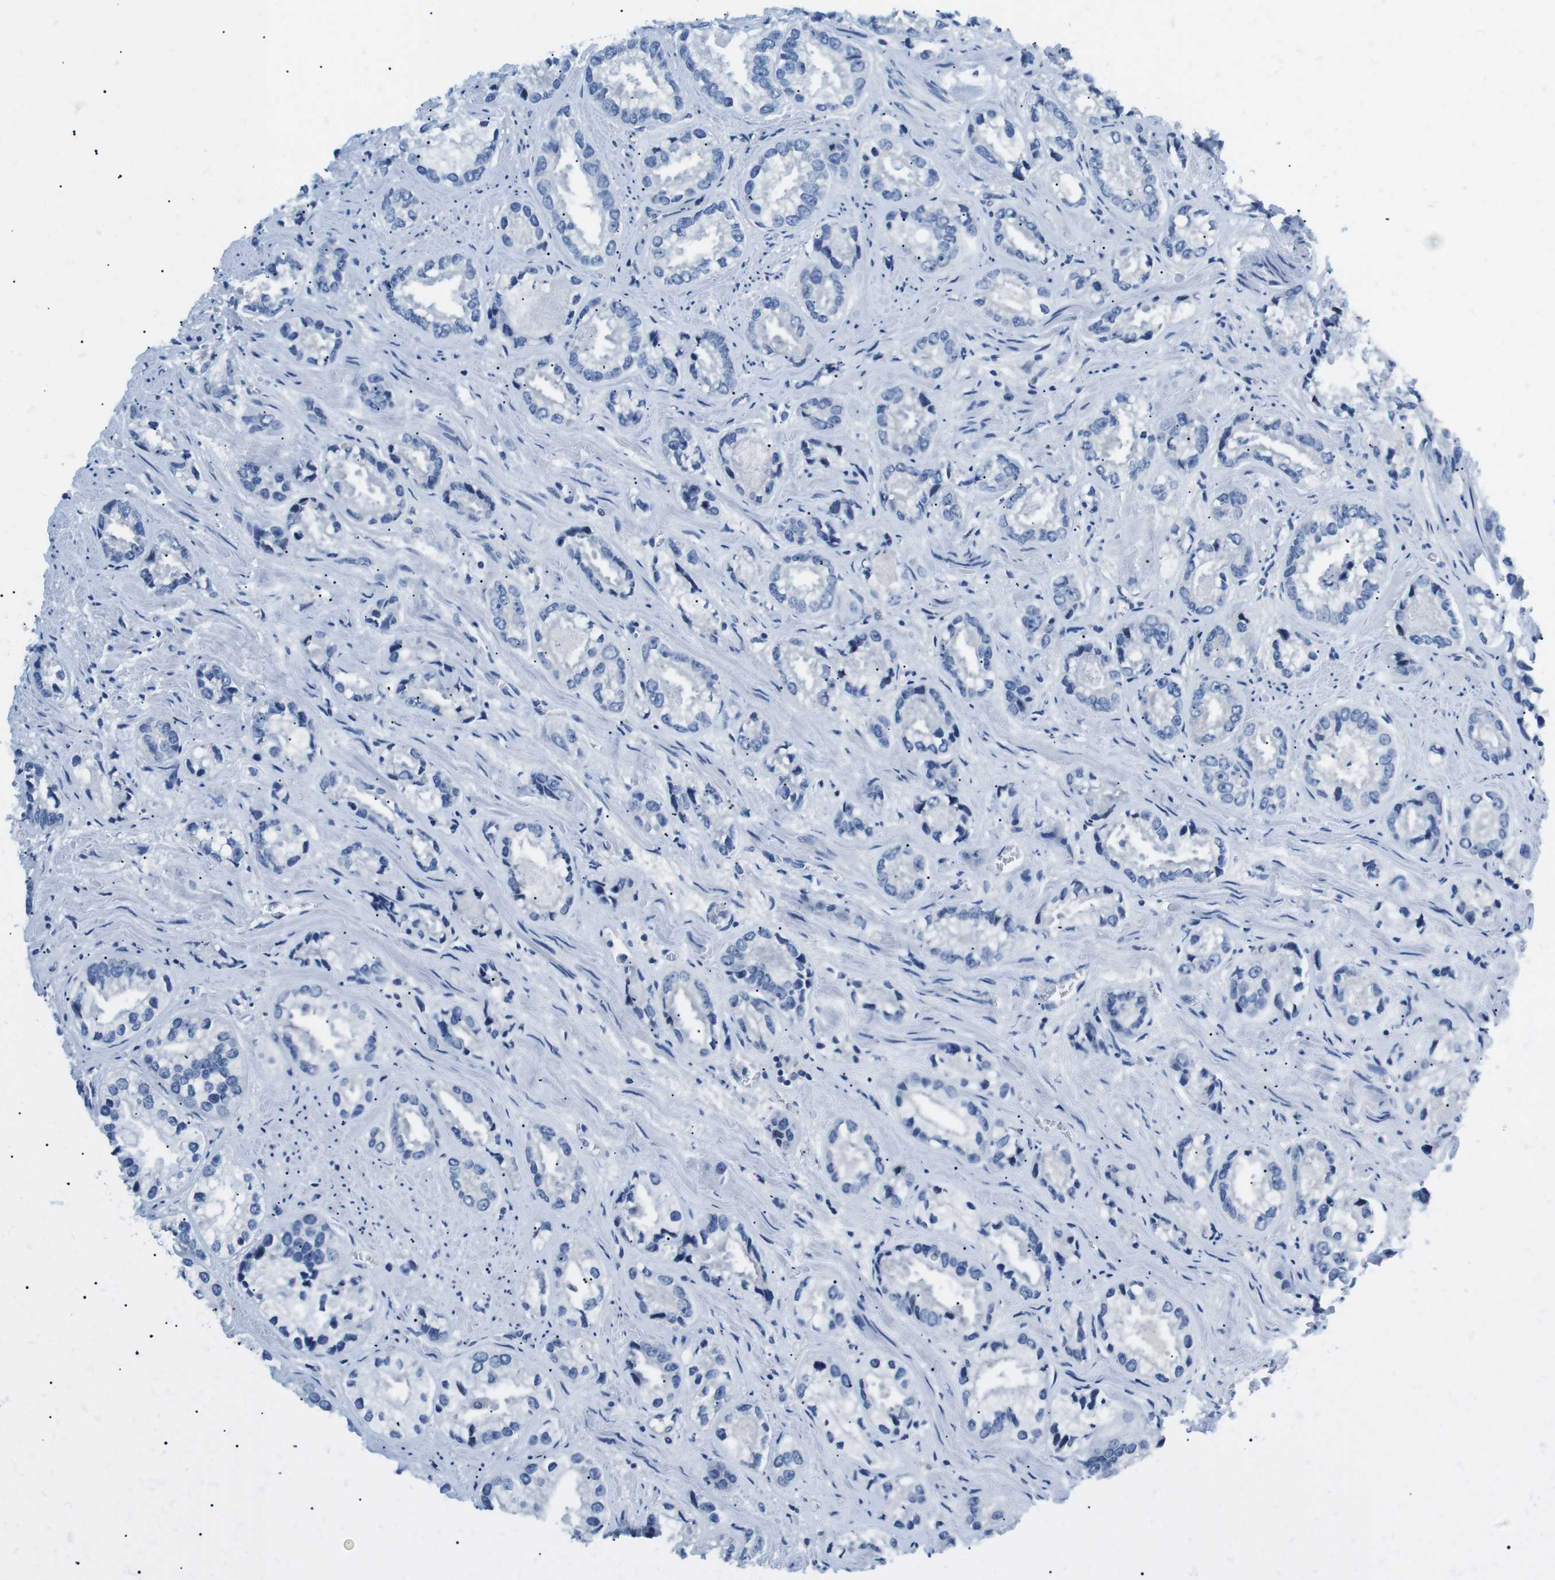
{"staining": {"intensity": "negative", "quantity": "none", "location": "none"}, "tissue": "prostate cancer", "cell_type": "Tumor cells", "image_type": "cancer", "snomed": [{"axis": "morphology", "description": "Adenocarcinoma, High grade"}, {"axis": "topography", "description": "Prostate"}], "caption": "Tumor cells are negative for brown protein staining in adenocarcinoma (high-grade) (prostate).", "gene": "PHLDA1", "patient": {"sex": "male", "age": 61}}